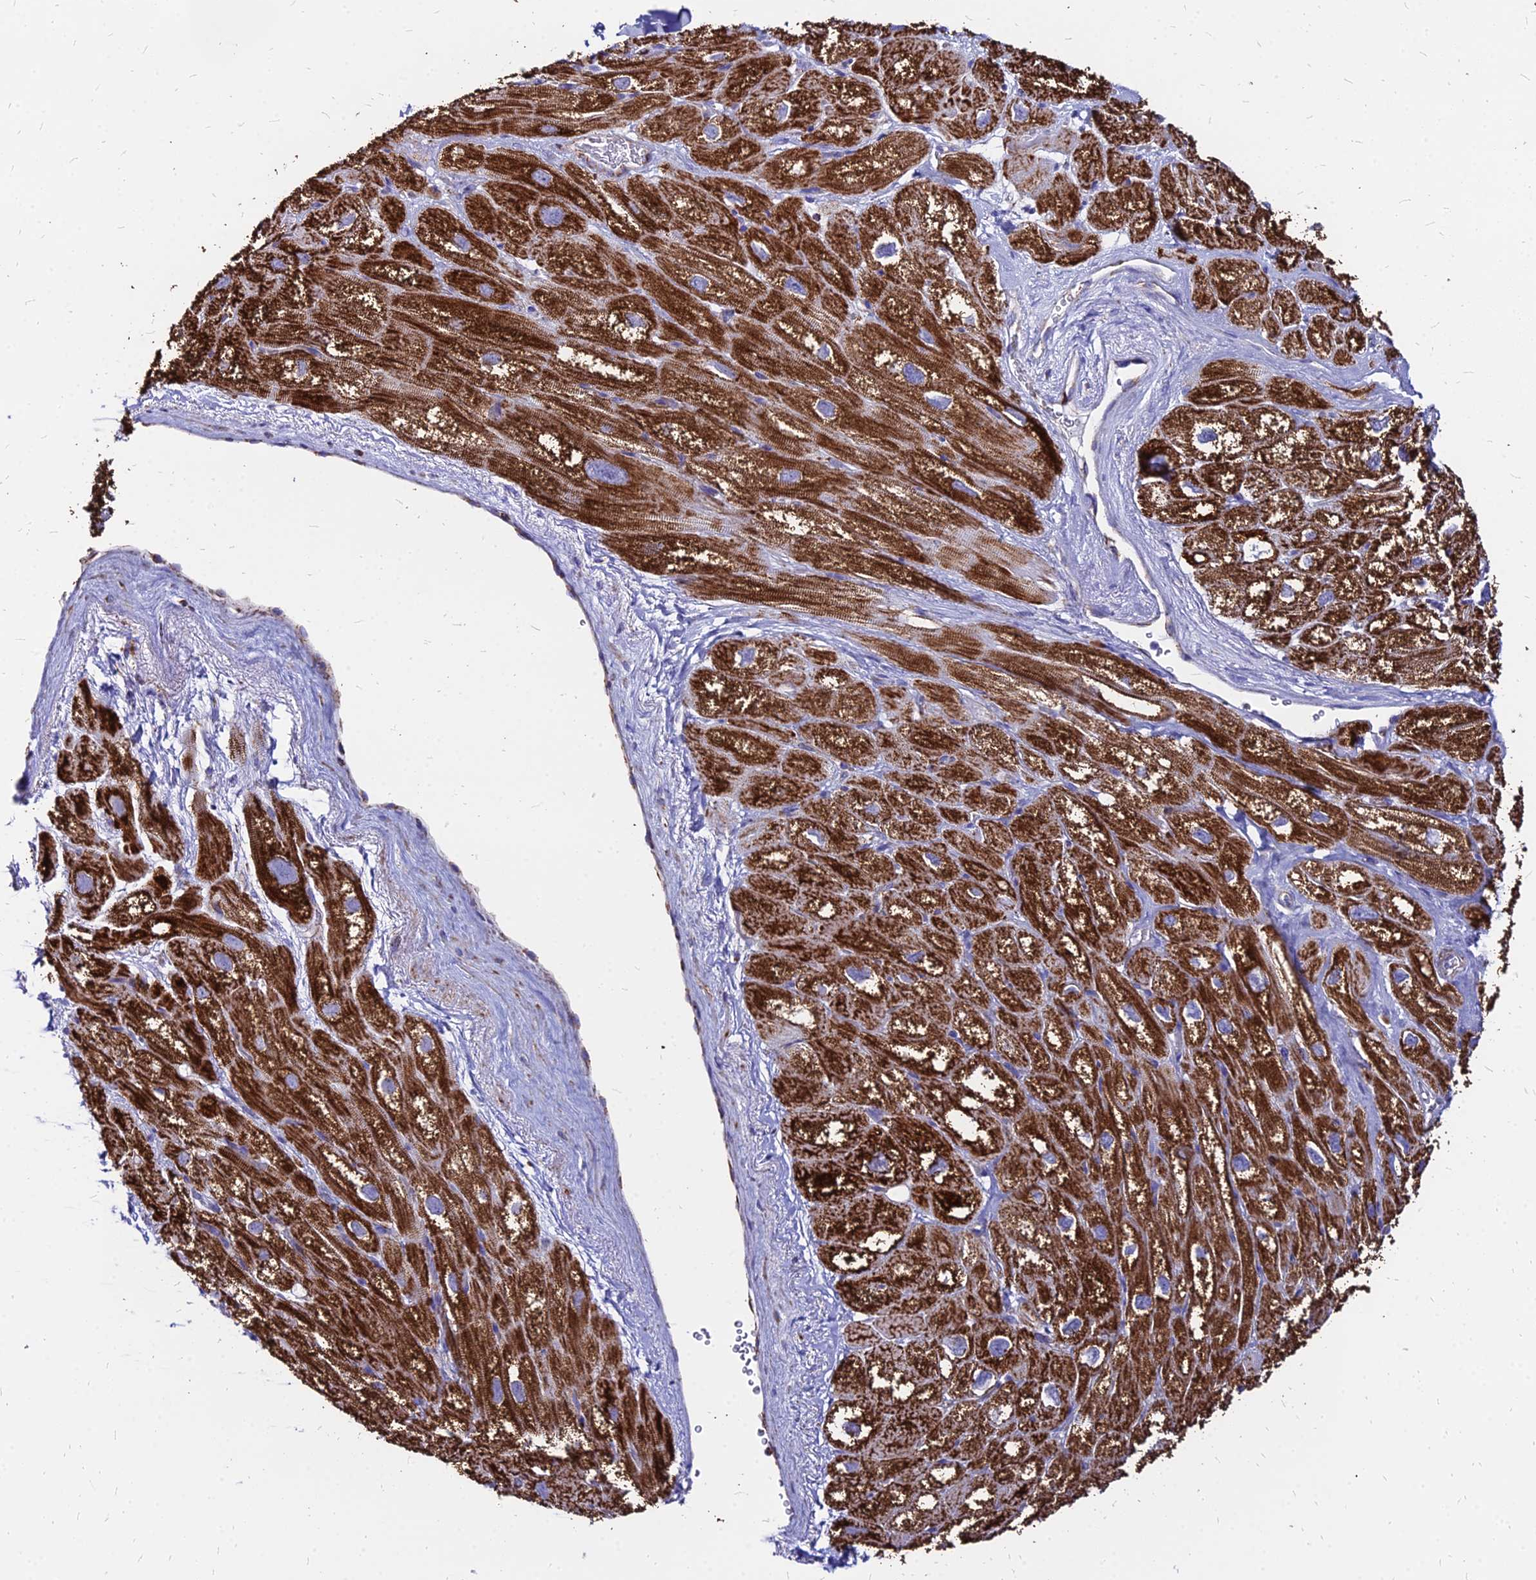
{"staining": {"intensity": "strong", "quantity": ">75%", "location": "cytoplasmic/membranous"}, "tissue": "heart muscle", "cell_type": "Cardiomyocytes", "image_type": "normal", "snomed": [{"axis": "morphology", "description": "Normal tissue, NOS"}, {"axis": "topography", "description": "Heart"}], "caption": "Immunohistochemical staining of unremarkable human heart muscle shows >75% levels of strong cytoplasmic/membranous protein positivity in about >75% of cardiomyocytes. Nuclei are stained in blue.", "gene": "DLD", "patient": {"sex": "male", "age": 50}}